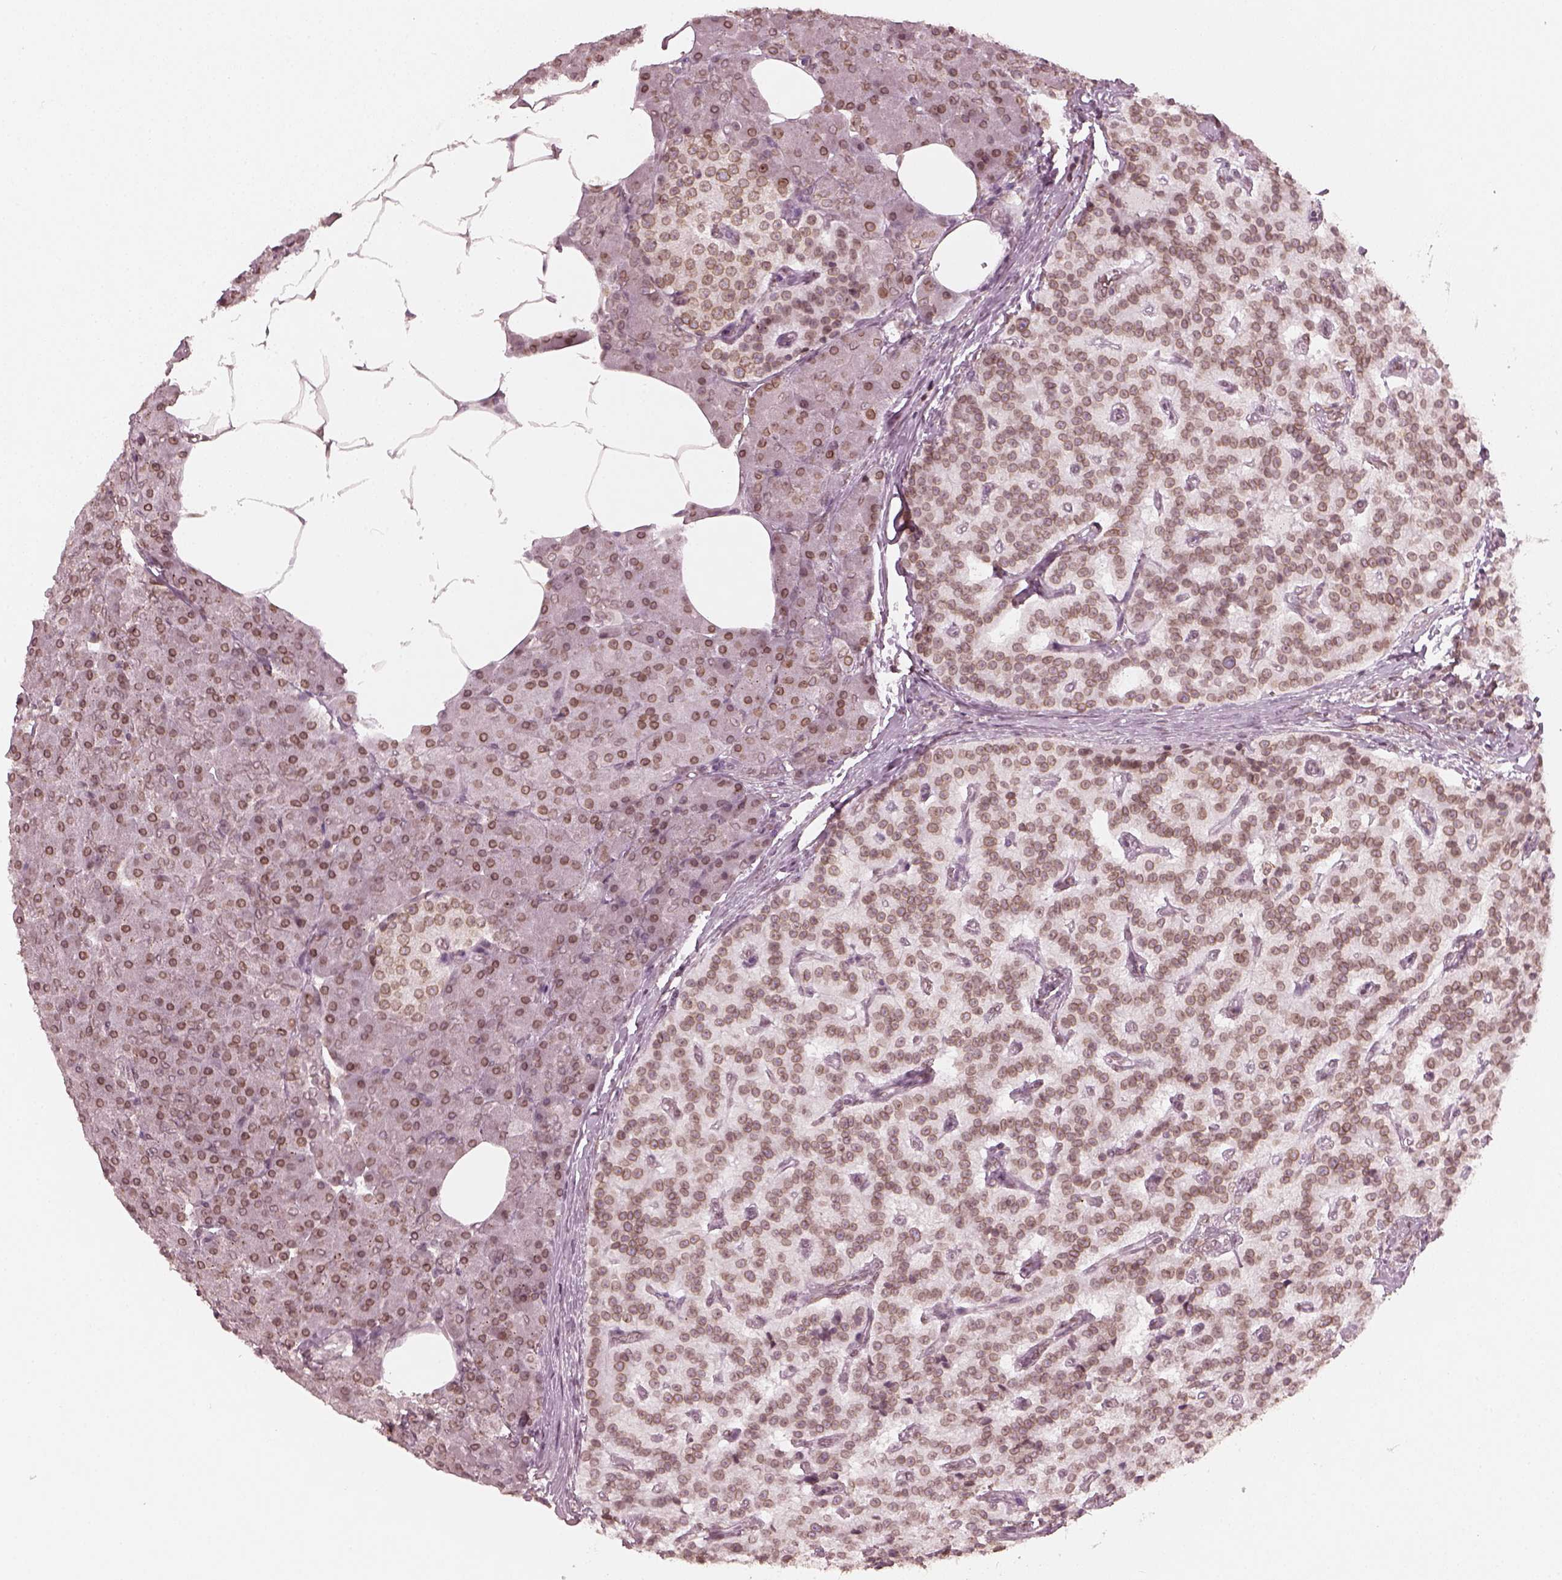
{"staining": {"intensity": "moderate", "quantity": ">75%", "location": "cytoplasmic/membranous,nuclear"}, "tissue": "pancreas", "cell_type": "Exocrine glandular cells", "image_type": "normal", "snomed": [{"axis": "morphology", "description": "Normal tissue, NOS"}, {"axis": "topography", "description": "Pancreas"}], "caption": "A brown stain labels moderate cytoplasmic/membranous,nuclear positivity of a protein in exocrine glandular cells of benign human pancreas. The staining was performed using DAB, with brown indicating positive protein expression. Nuclei are stained blue with hematoxylin.", "gene": "DCAF12", "patient": {"sex": "female", "age": 45}}